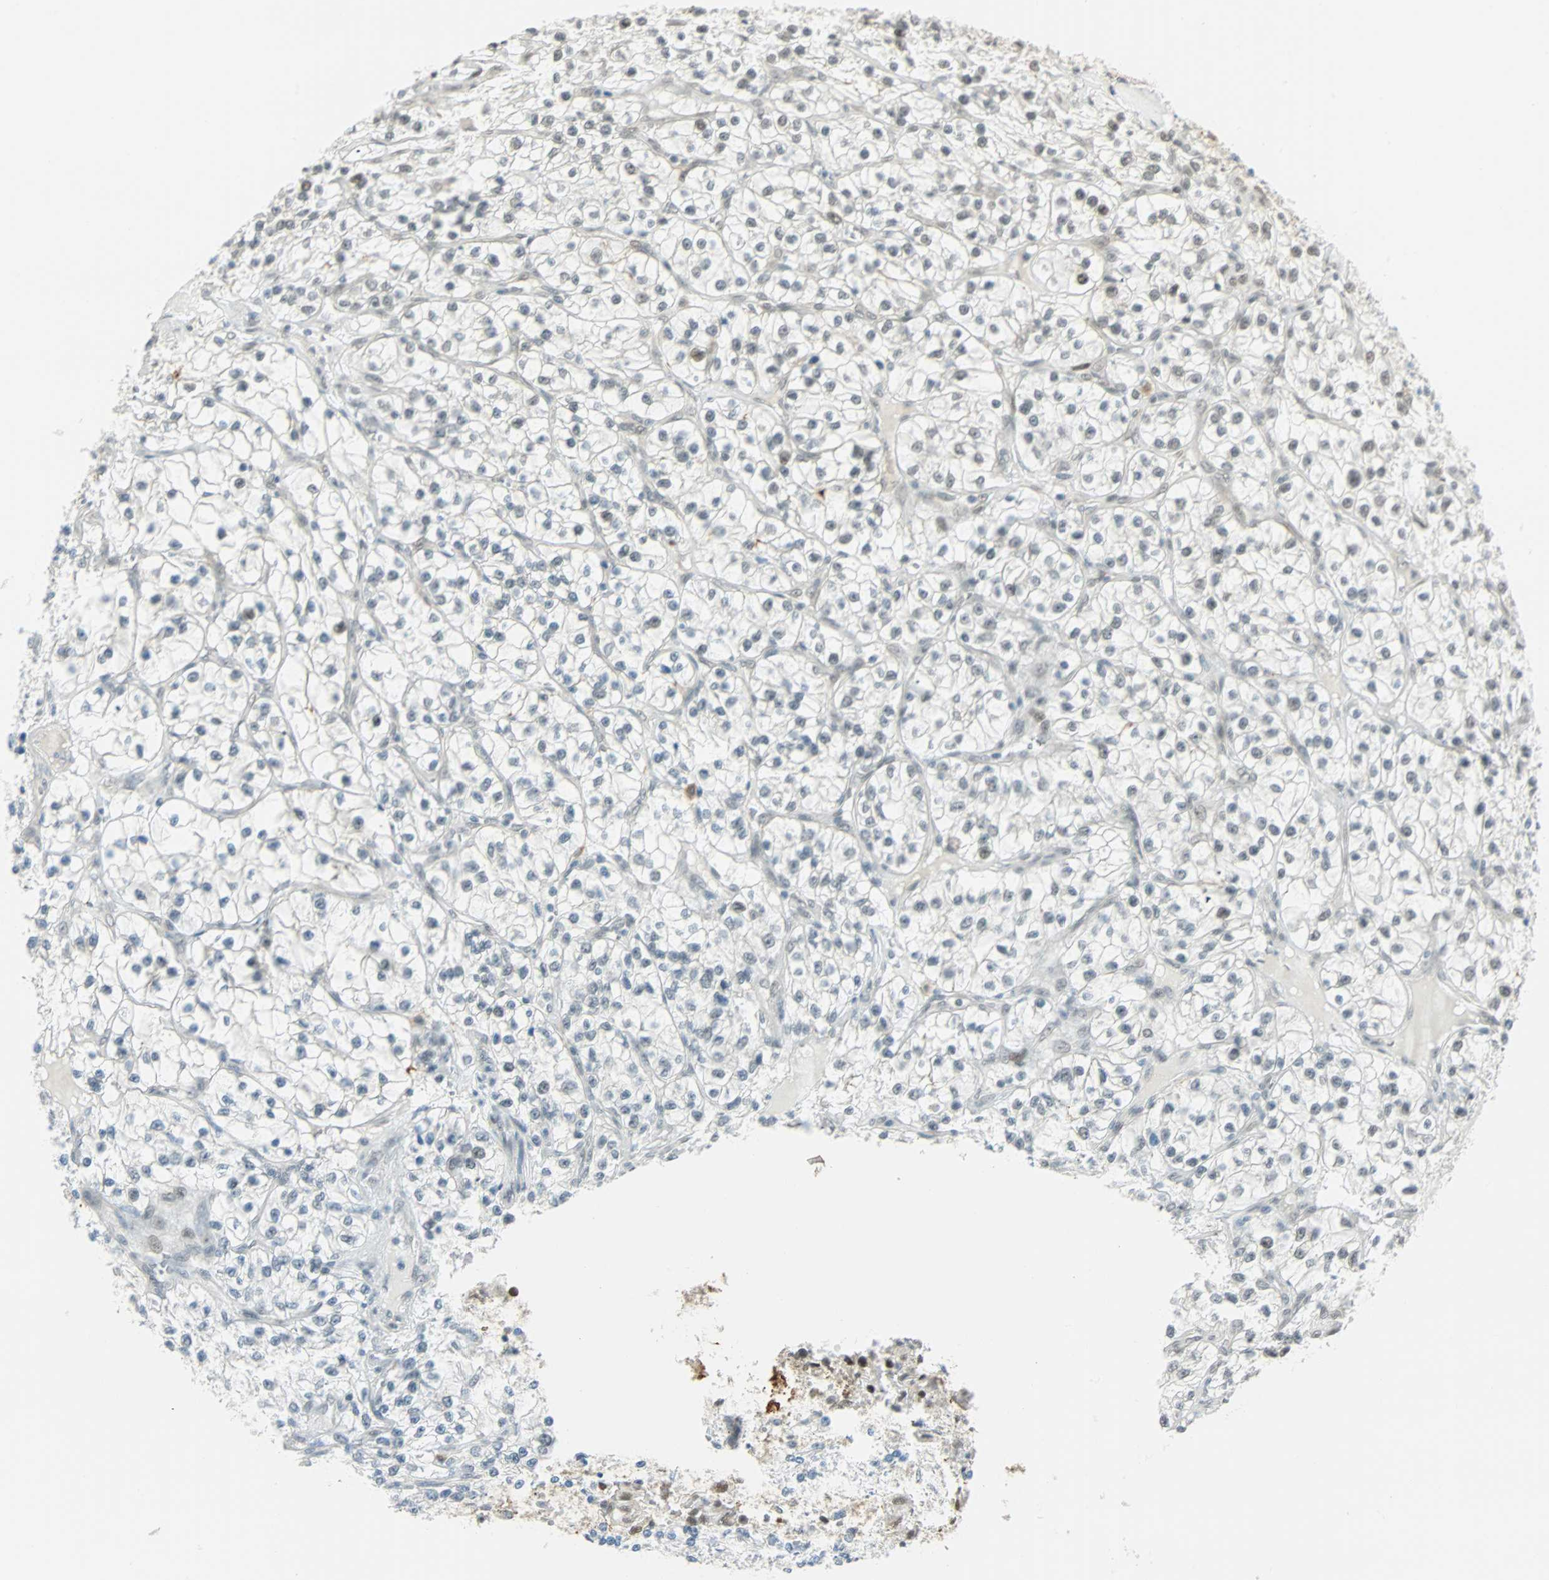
{"staining": {"intensity": "weak", "quantity": ">75%", "location": "nuclear"}, "tissue": "renal cancer", "cell_type": "Tumor cells", "image_type": "cancer", "snomed": [{"axis": "morphology", "description": "Adenocarcinoma, NOS"}, {"axis": "topography", "description": "Kidney"}], "caption": "Approximately >75% of tumor cells in human renal cancer (adenocarcinoma) display weak nuclear protein expression as visualized by brown immunohistochemical staining.", "gene": "NELFE", "patient": {"sex": "female", "age": 57}}